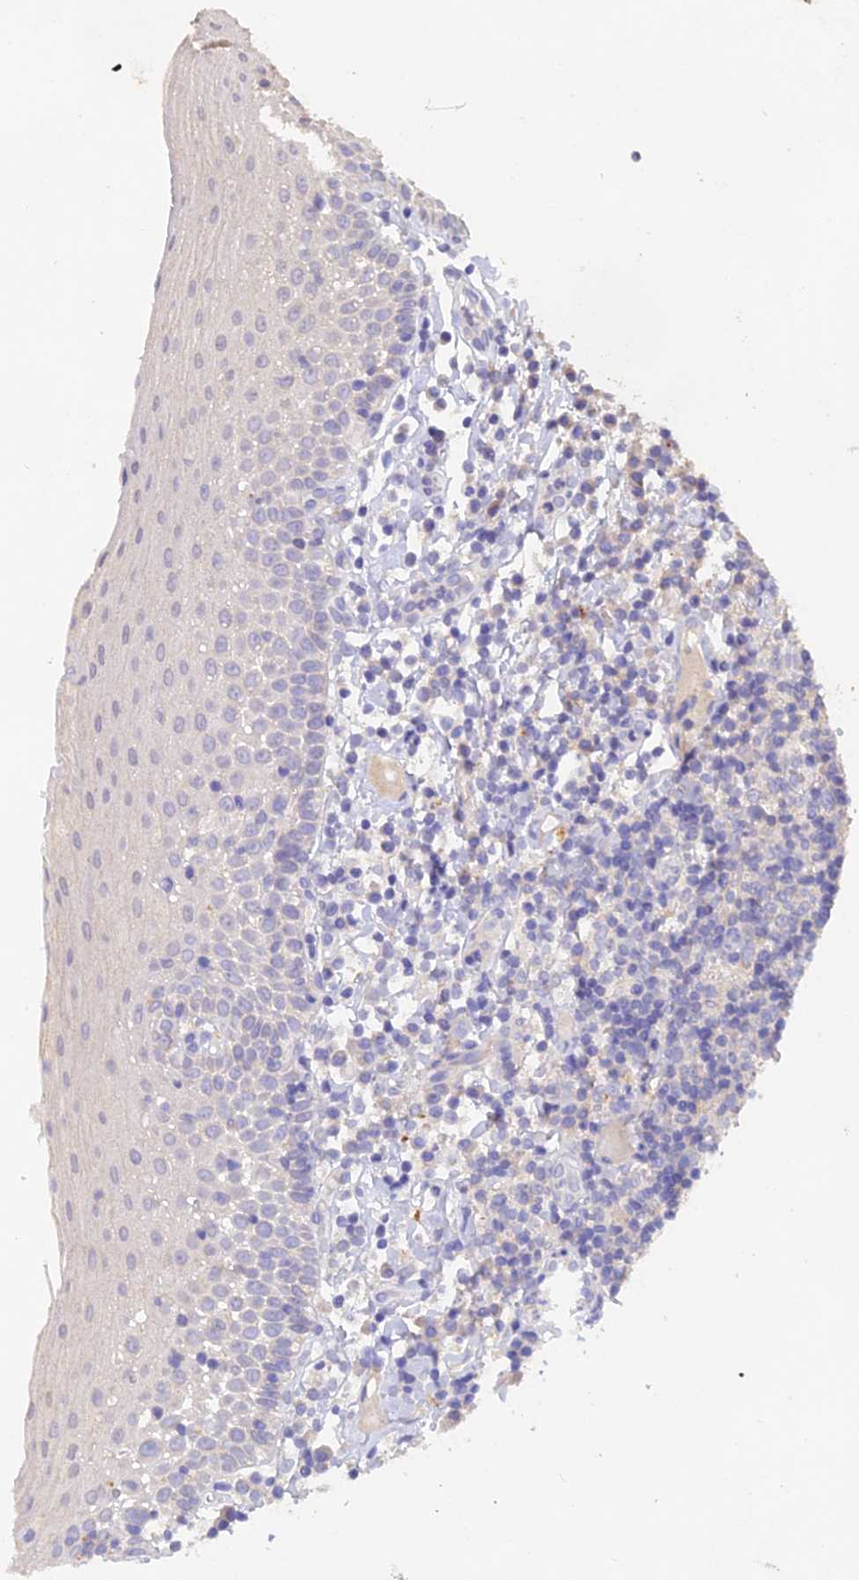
{"staining": {"intensity": "negative", "quantity": "none", "location": "none"}, "tissue": "oral mucosa", "cell_type": "Squamous epithelial cells", "image_type": "normal", "snomed": [{"axis": "morphology", "description": "Normal tissue, NOS"}, {"axis": "topography", "description": "Oral tissue"}], "caption": "IHC micrograph of unremarkable oral mucosa: oral mucosa stained with DAB shows no significant protein positivity in squamous epithelial cells. Brightfield microscopy of immunohistochemistry stained with DAB (brown) and hematoxylin (blue), captured at high magnification.", "gene": "SLC26A4", "patient": {"sex": "female", "age": 69}}